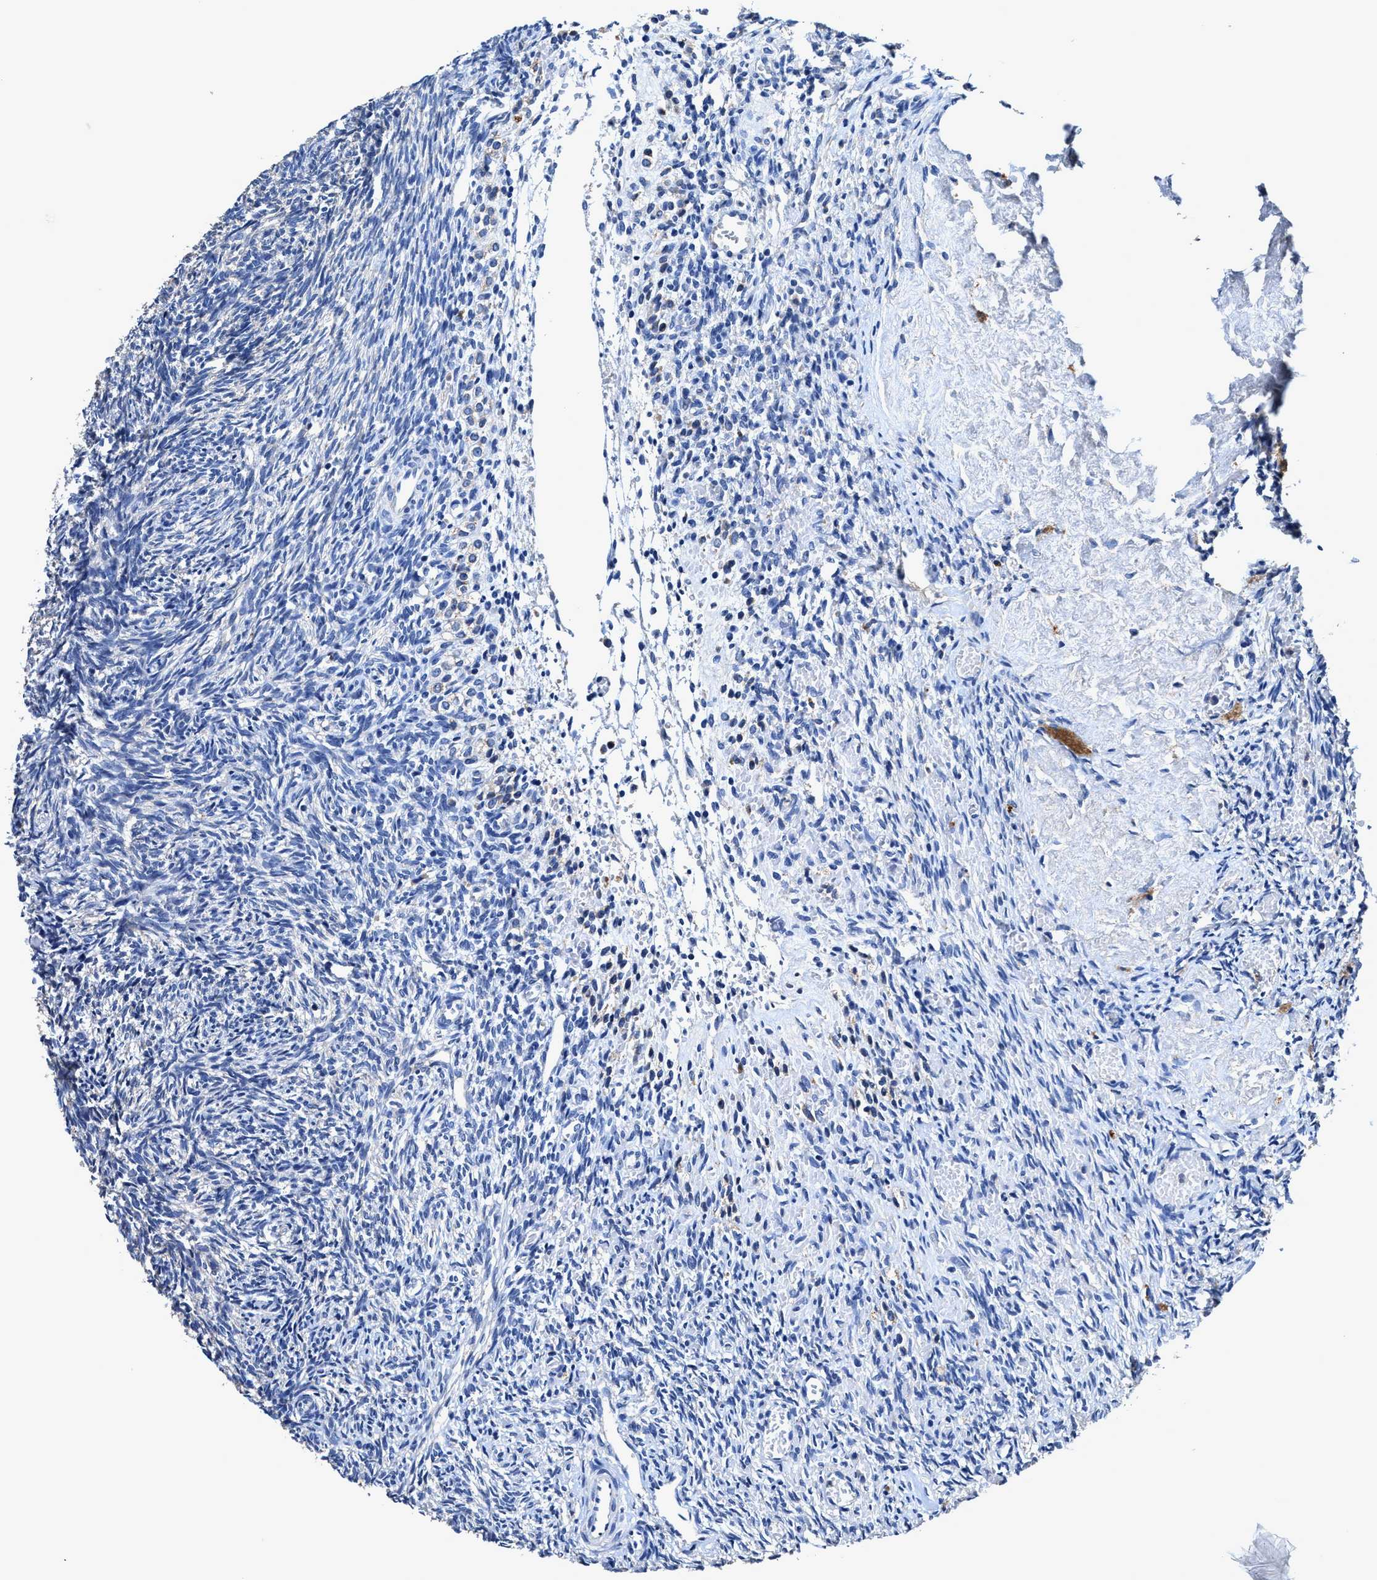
{"staining": {"intensity": "negative", "quantity": "none", "location": "none"}, "tissue": "ovary", "cell_type": "Ovarian stroma cells", "image_type": "normal", "snomed": [{"axis": "morphology", "description": "Normal tissue, NOS"}, {"axis": "topography", "description": "Ovary"}], "caption": "There is no significant staining in ovarian stroma cells of ovary.", "gene": "UBR4", "patient": {"sex": "female", "age": 41}}